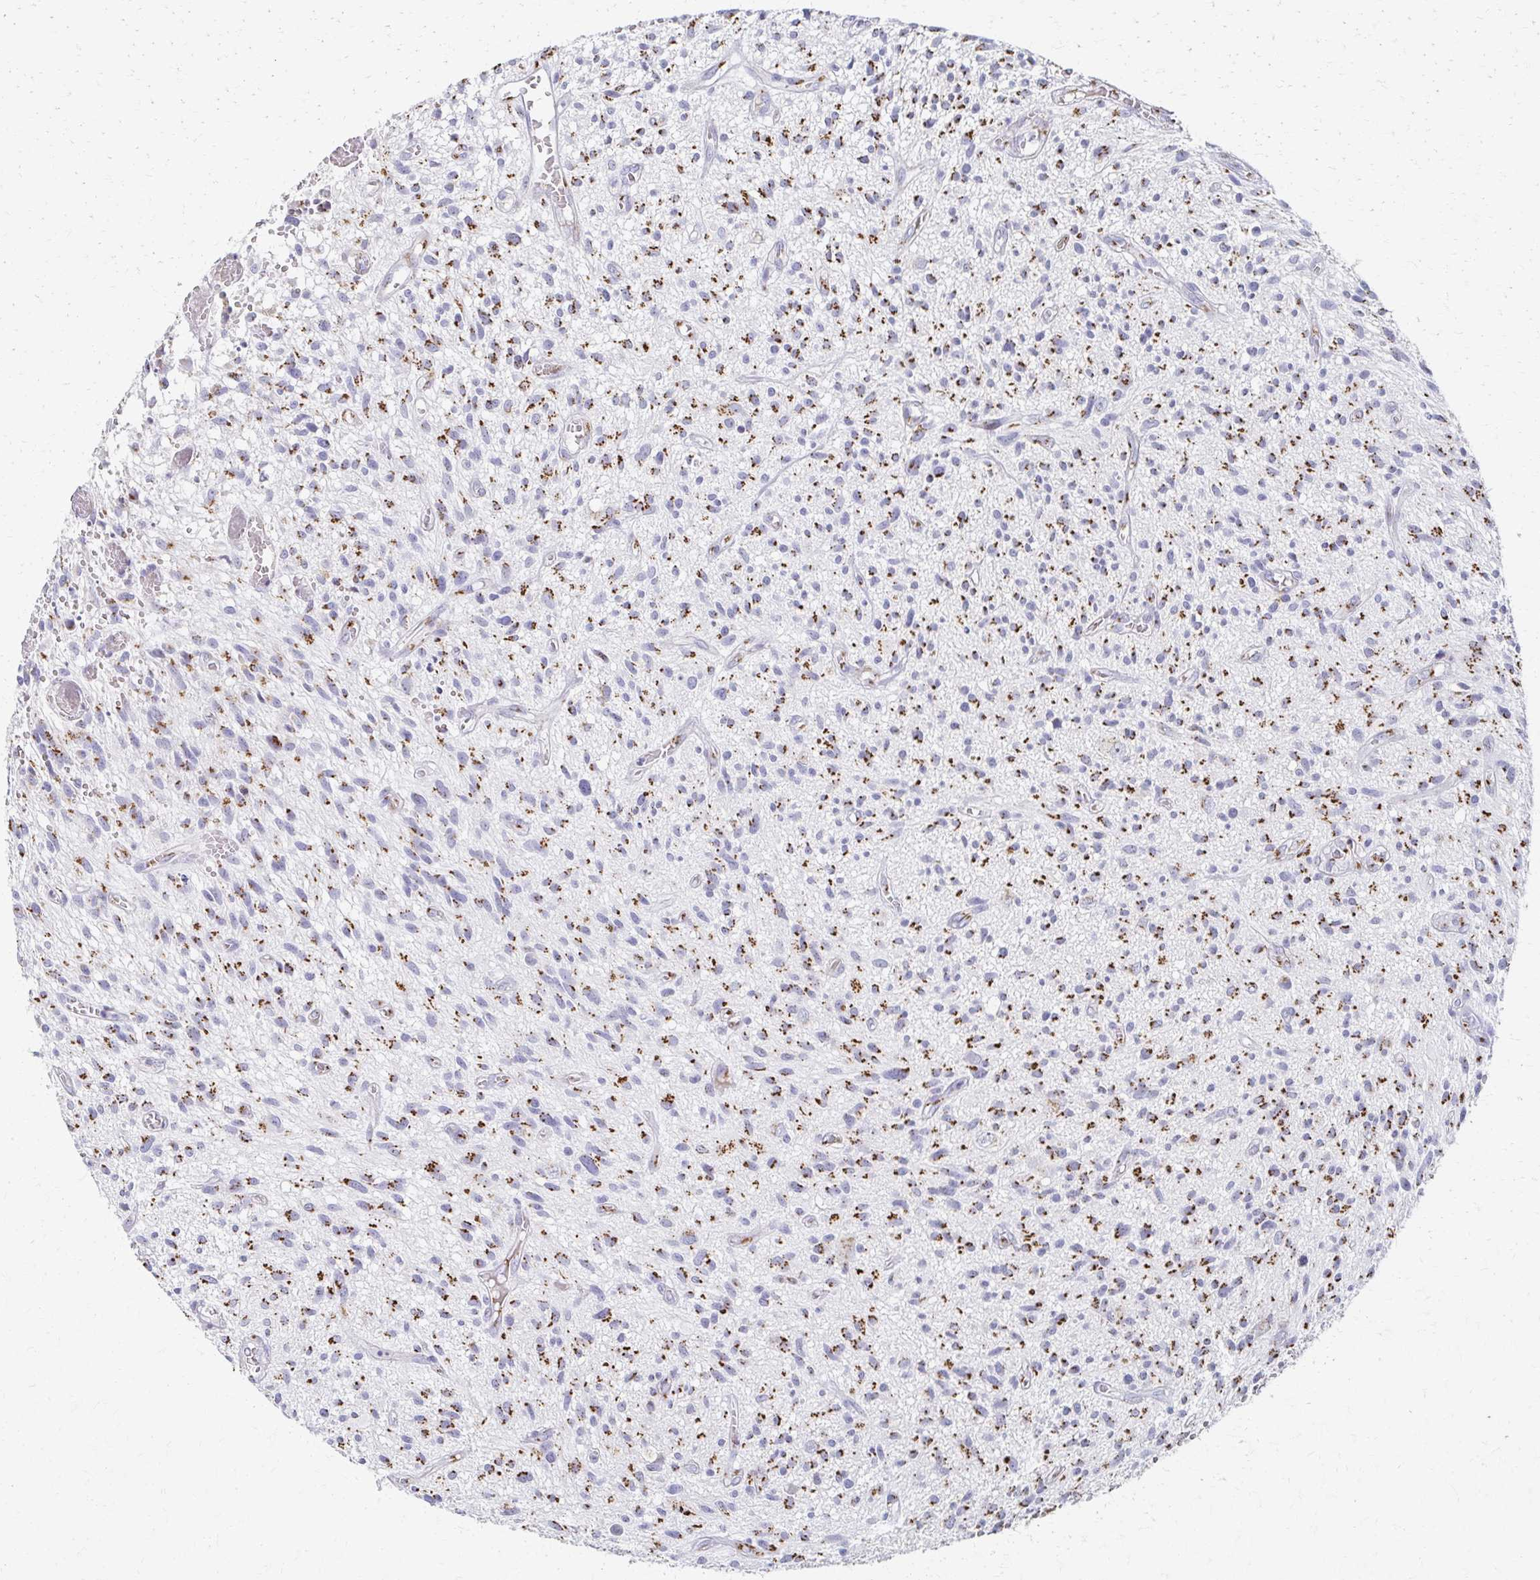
{"staining": {"intensity": "moderate", "quantity": ">75%", "location": "cytoplasmic/membranous"}, "tissue": "glioma", "cell_type": "Tumor cells", "image_type": "cancer", "snomed": [{"axis": "morphology", "description": "Glioma, malignant, High grade"}, {"axis": "topography", "description": "Brain"}], "caption": "Immunohistochemical staining of malignant high-grade glioma exhibits medium levels of moderate cytoplasmic/membranous protein expression in approximately >75% of tumor cells.", "gene": "TM9SF1", "patient": {"sex": "male", "age": 75}}